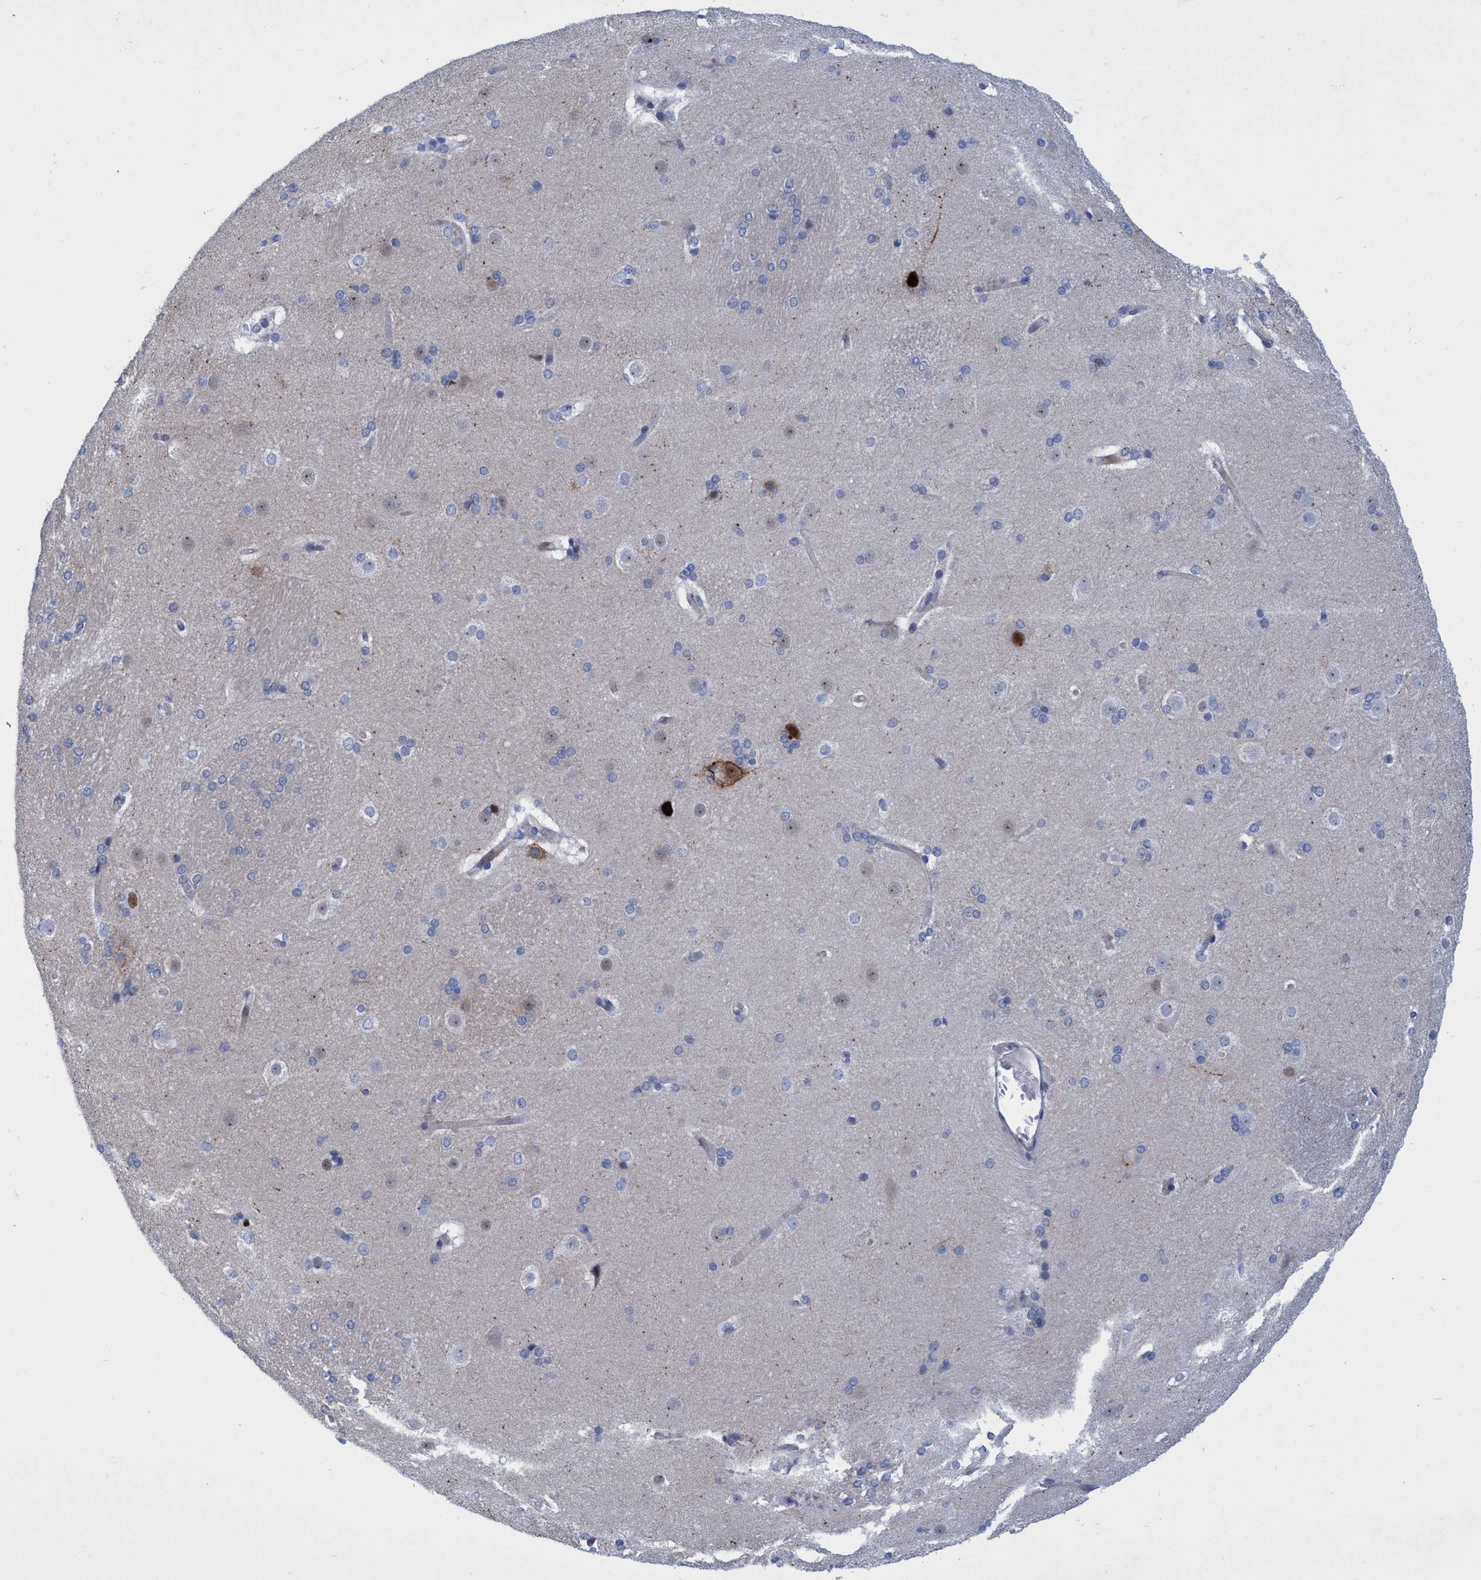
{"staining": {"intensity": "negative", "quantity": "none", "location": "none"}, "tissue": "caudate", "cell_type": "Glial cells", "image_type": "normal", "snomed": [{"axis": "morphology", "description": "Normal tissue, NOS"}, {"axis": "topography", "description": "Lateral ventricle wall"}], "caption": "Photomicrograph shows no significant protein expression in glial cells of normal caudate.", "gene": "R3HCC1", "patient": {"sex": "female", "age": 19}}